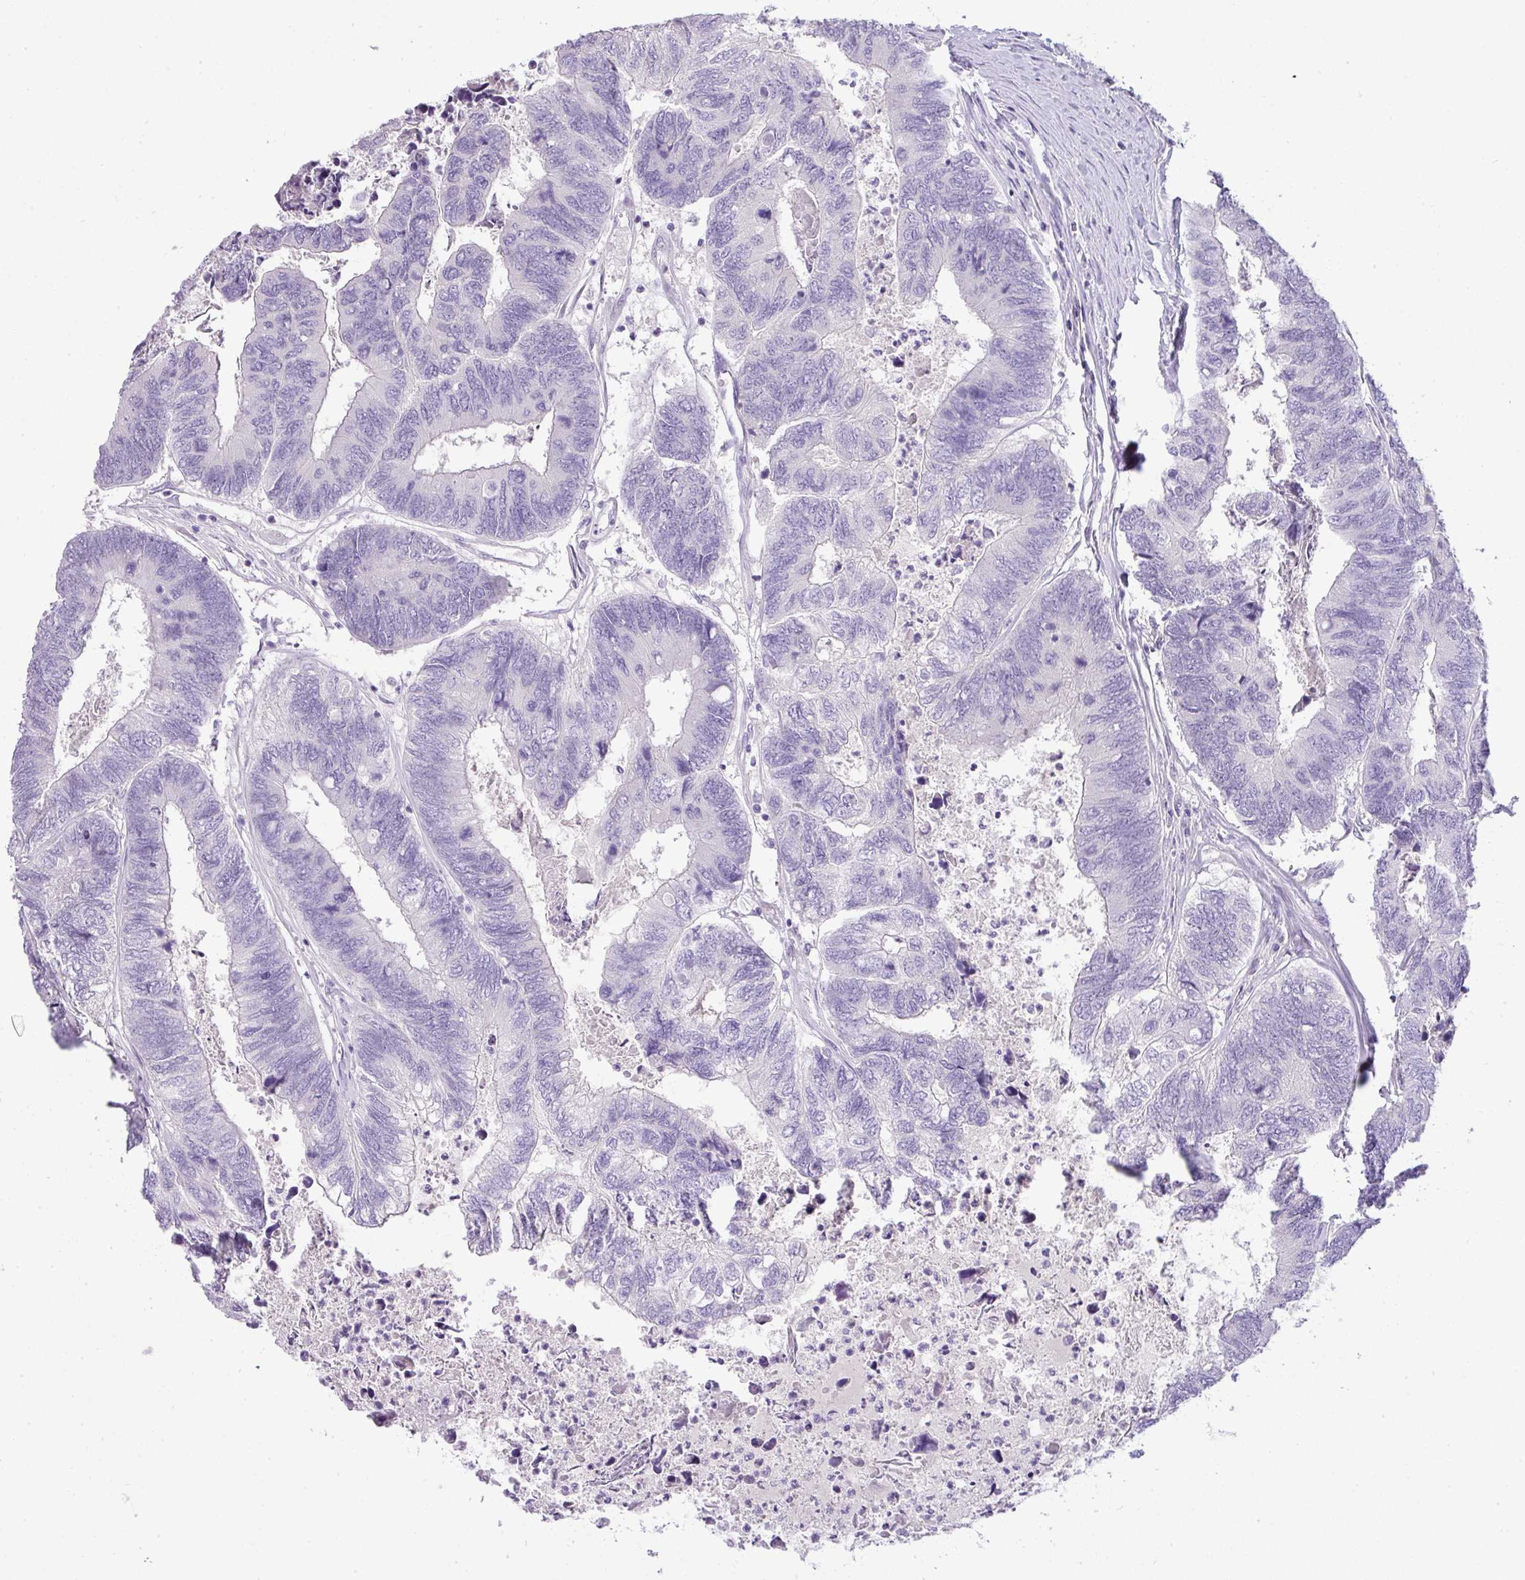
{"staining": {"intensity": "negative", "quantity": "none", "location": "none"}, "tissue": "colorectal cancer", "cell_type": "Tumor cells", "image_type": "cancer", "snomed": [{"axis": "morphology", "description": "Adenocarcinoma, NOS"}, {"axis": "topography", "description": "Colon"}], "caption": "Immunohistochemical staining of adenocarcinoma (colorectal) exhibits no significant positivity in tumor cells. (DAB (3,3'-diaminobenzidine) IHC, high magnification).", "gene": "ENSG00000273748", "patient": {"sex": "female", "age": 67}}